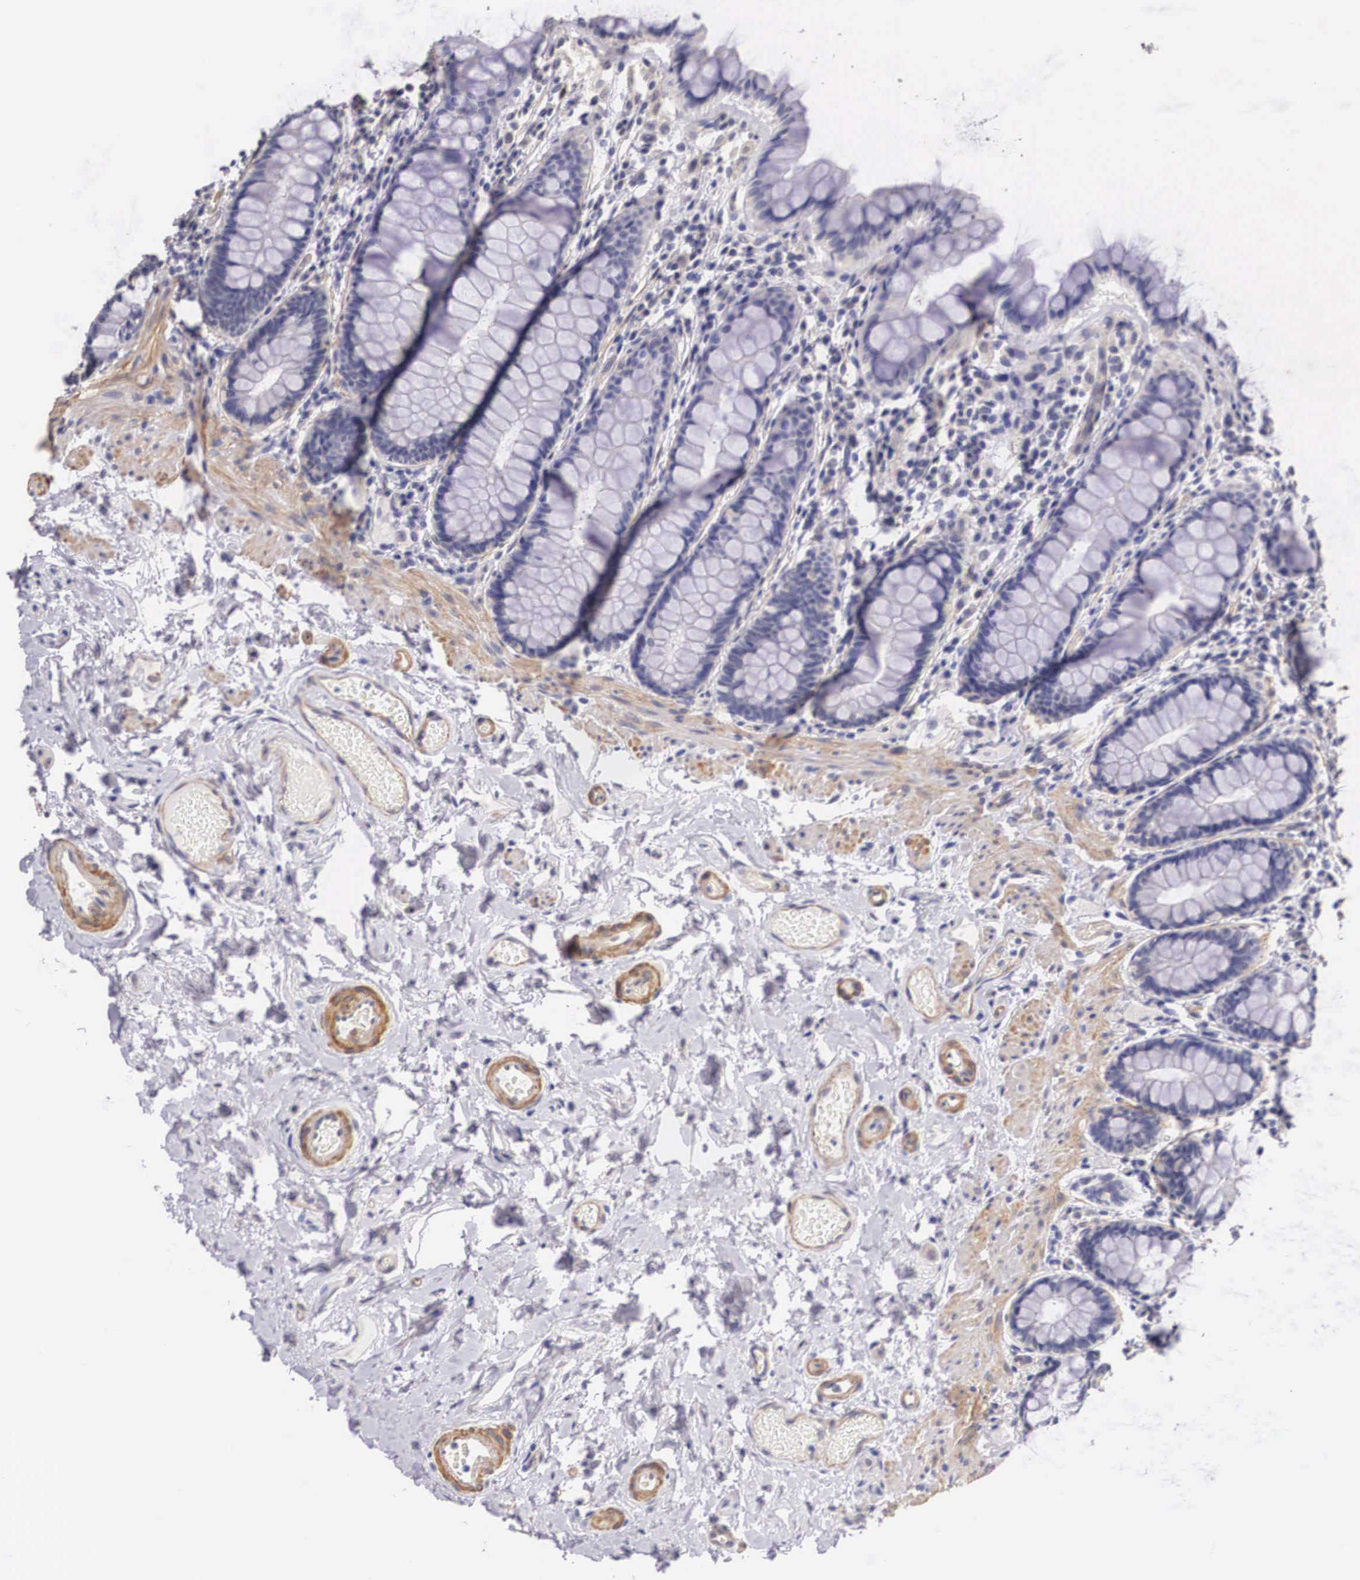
{"staining": {"intensity": "negative", "quantity": "none", "location": "none"}, "tissue": "rectum", "cell_type": "Glandular cells", "image_type": "normal", "snomed": [{"axis": "morphology", "description": "Normal tissue, NOS"}, {"axis": "topography", "description": "Rectum"}], "caption": "This is an immunohistochemistry micrograph of unremarkable human rectum. There is no positivity in glandular cells.", "gene": "ENOX2", "patient": {"sex": "male", "age": 86}}